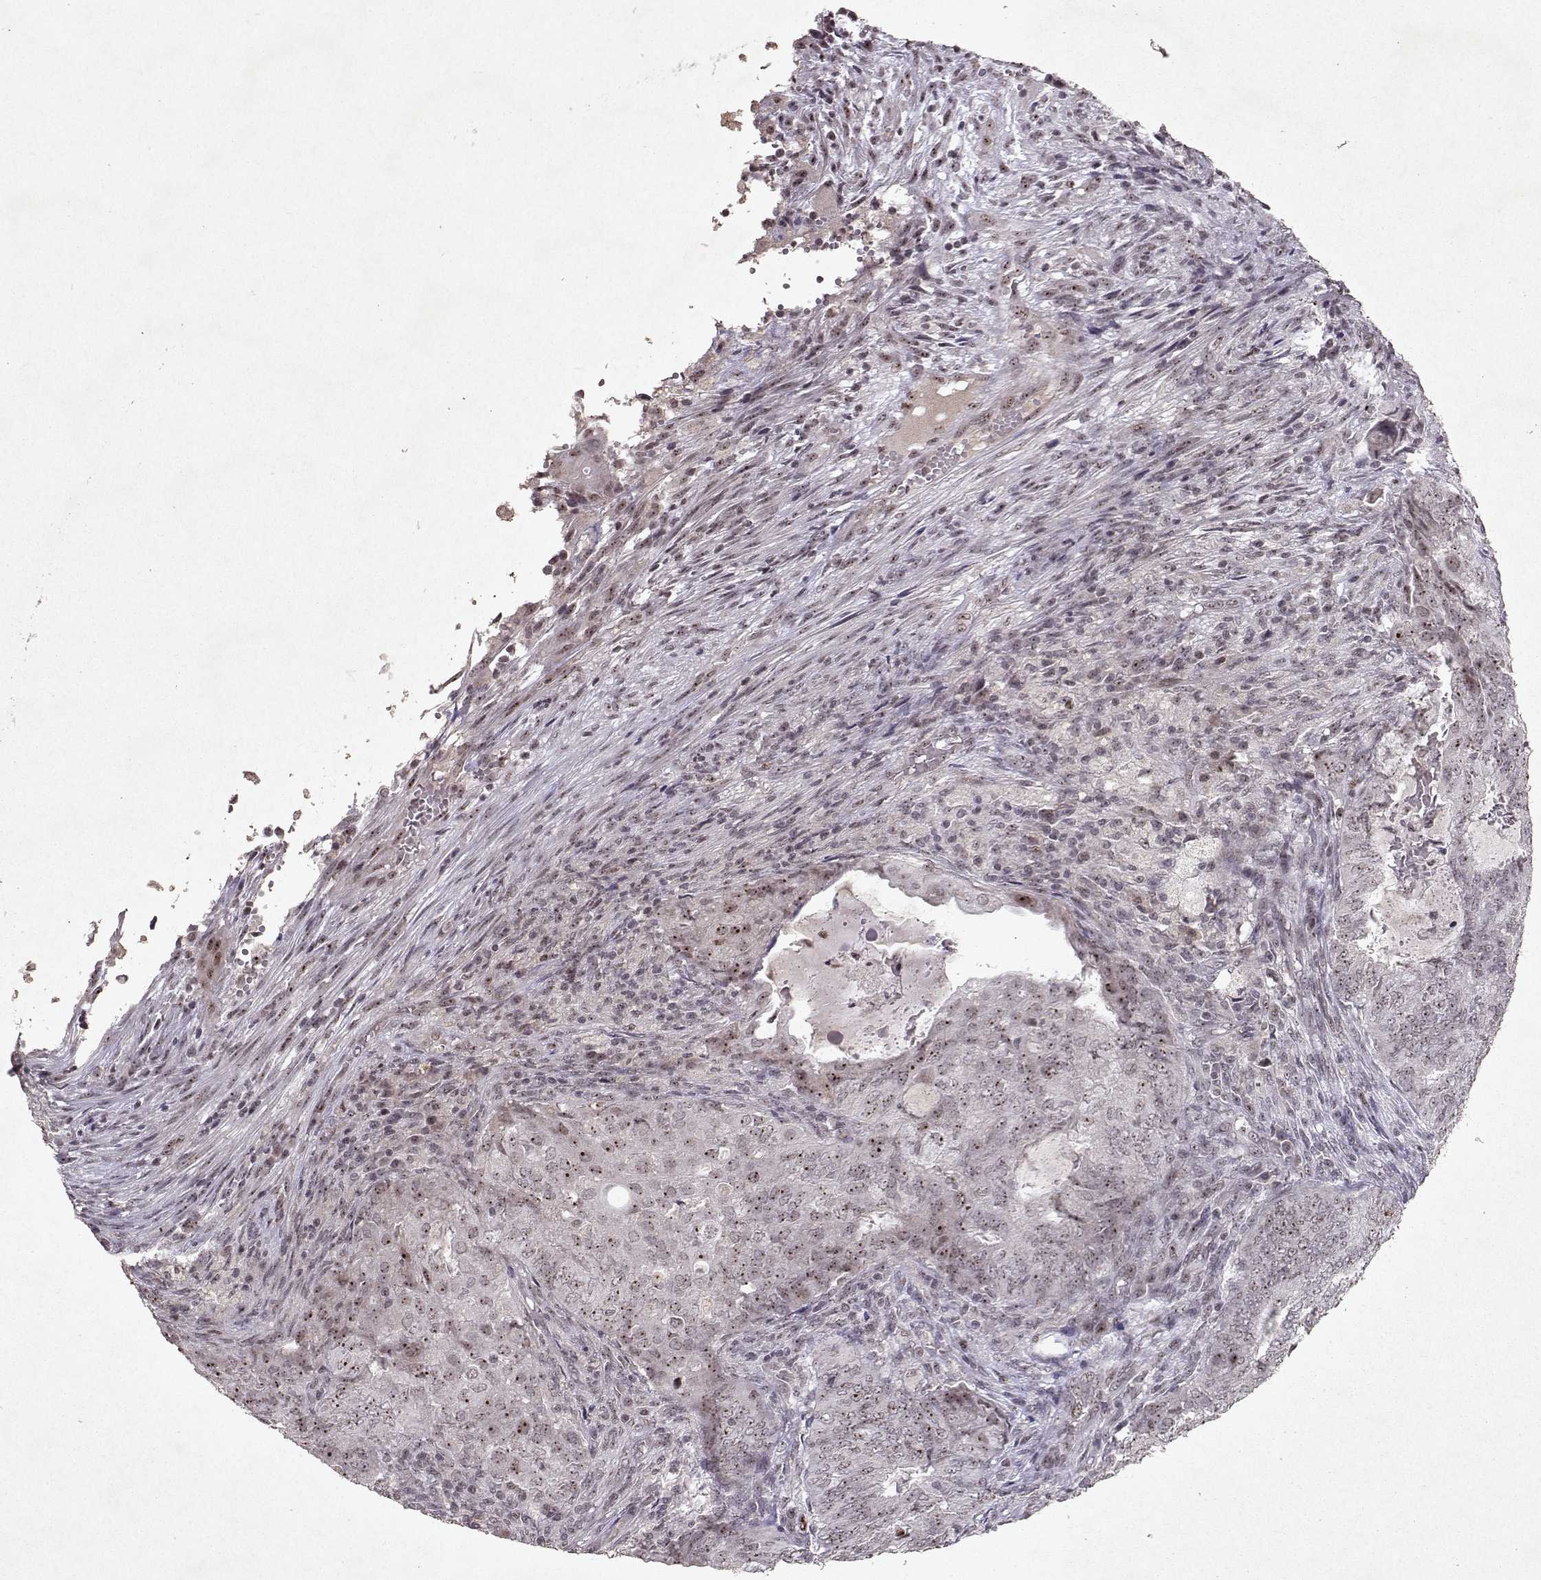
{"staining": {"intensity": "moderate", "quantity": "25%-75%", "location": "nuclear"}, "tissue": "endometrial cancer", "cell_type": "Tumor cells", "image_type": "cancer", "snomed": [{"axis": "morphology", "description": "Adenocarcinoma, NOS"}, {"axis": "topography", "description": "Endometrium"}], "caption": "High-magnification brightfield microscopy of endometrial adenocarcinoma stained with DAB (brown) and counterstained with hematoxylin (blue). tumor cells exhibit moderate nuclear positivity is identified in approximately25%-75% of cells.", "gene": "DDX56", "patient": {"sex": "female", "age": 62}}